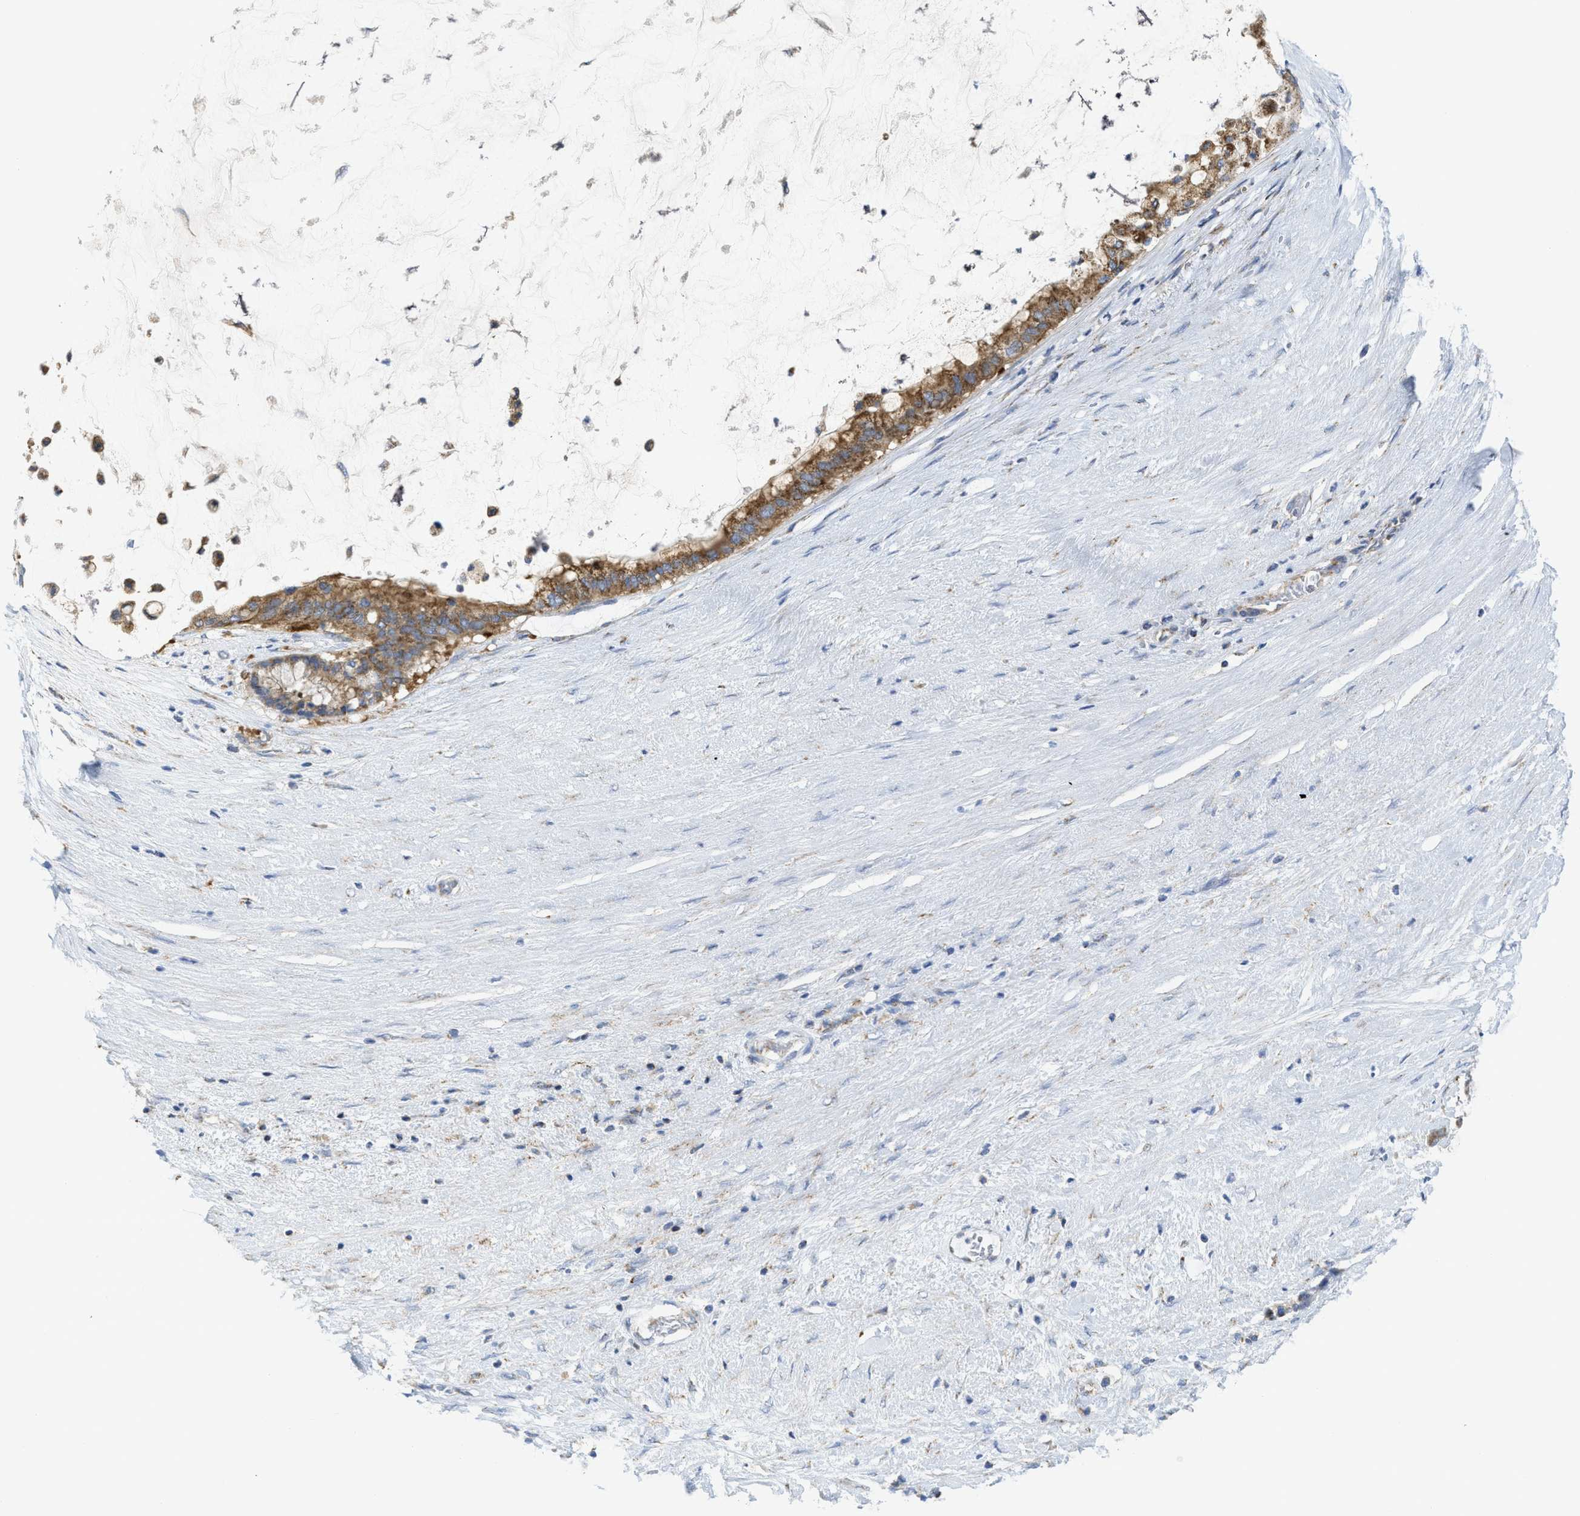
{"staining": {"intensity": "moderate", "quantity": ">75%", "location": "cytoplasmic/membranous"}, "tissue": "pancreatic cancer", "cell_type": "Tumor cells", "image_type": "cancer", "snomed": [{"axis": "morphology", "description": "Adenocarcinoma, NOS"}, {"axis": "topography", "description": "Pancreas"}], "caption": "Immunohistochemistry (IHC) histopathology image of pancreatic cancer stained for a protein (brown), which reveals medium levels of moderate cytoplasmic/membranous staining in approximately >75% of tumor cells.", "gene": "GATD3", "patient": {"sex": "male", "age": 41}}